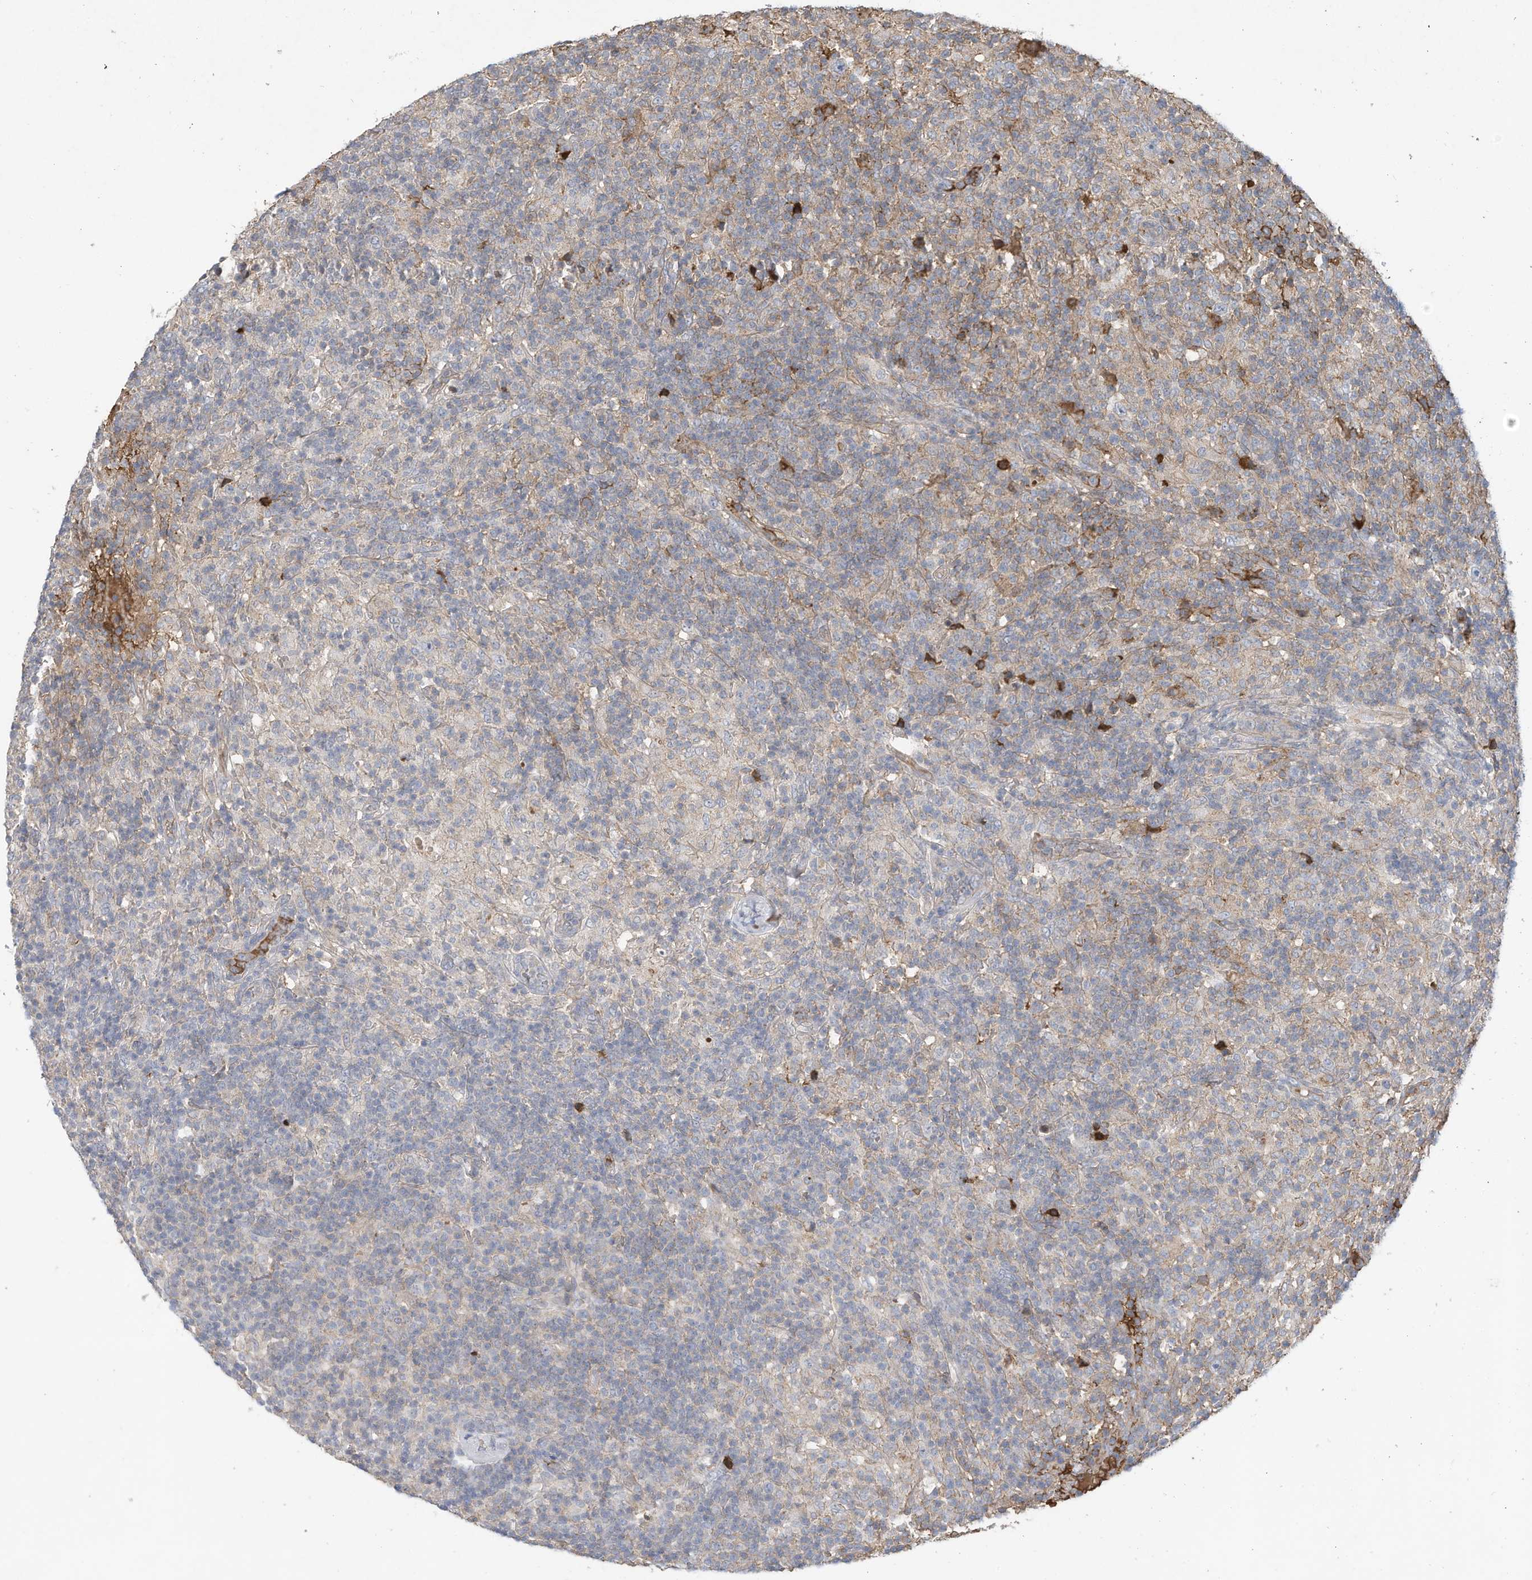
{"staining": {"intensity": "negative", "quantity": "none", "location": "none"}, "tissue": "lymphoma", "cell_type": "Tumor cells", "image_type": "cancer", "snomed": [{"axis": "morphology", "description": "Hodgkin's disease, NOS"}, {"axis": "topography", "description": "Lymph node"}], "caption": "DAB (3,3'-diaminobenzidine) immunohistochemical staining of lymphoma demonstrates no significant expression in tumor cells. Nuclei are stained in blue.", "gene": "HAS3", "patient": {"sex": "male", "age": 70}}